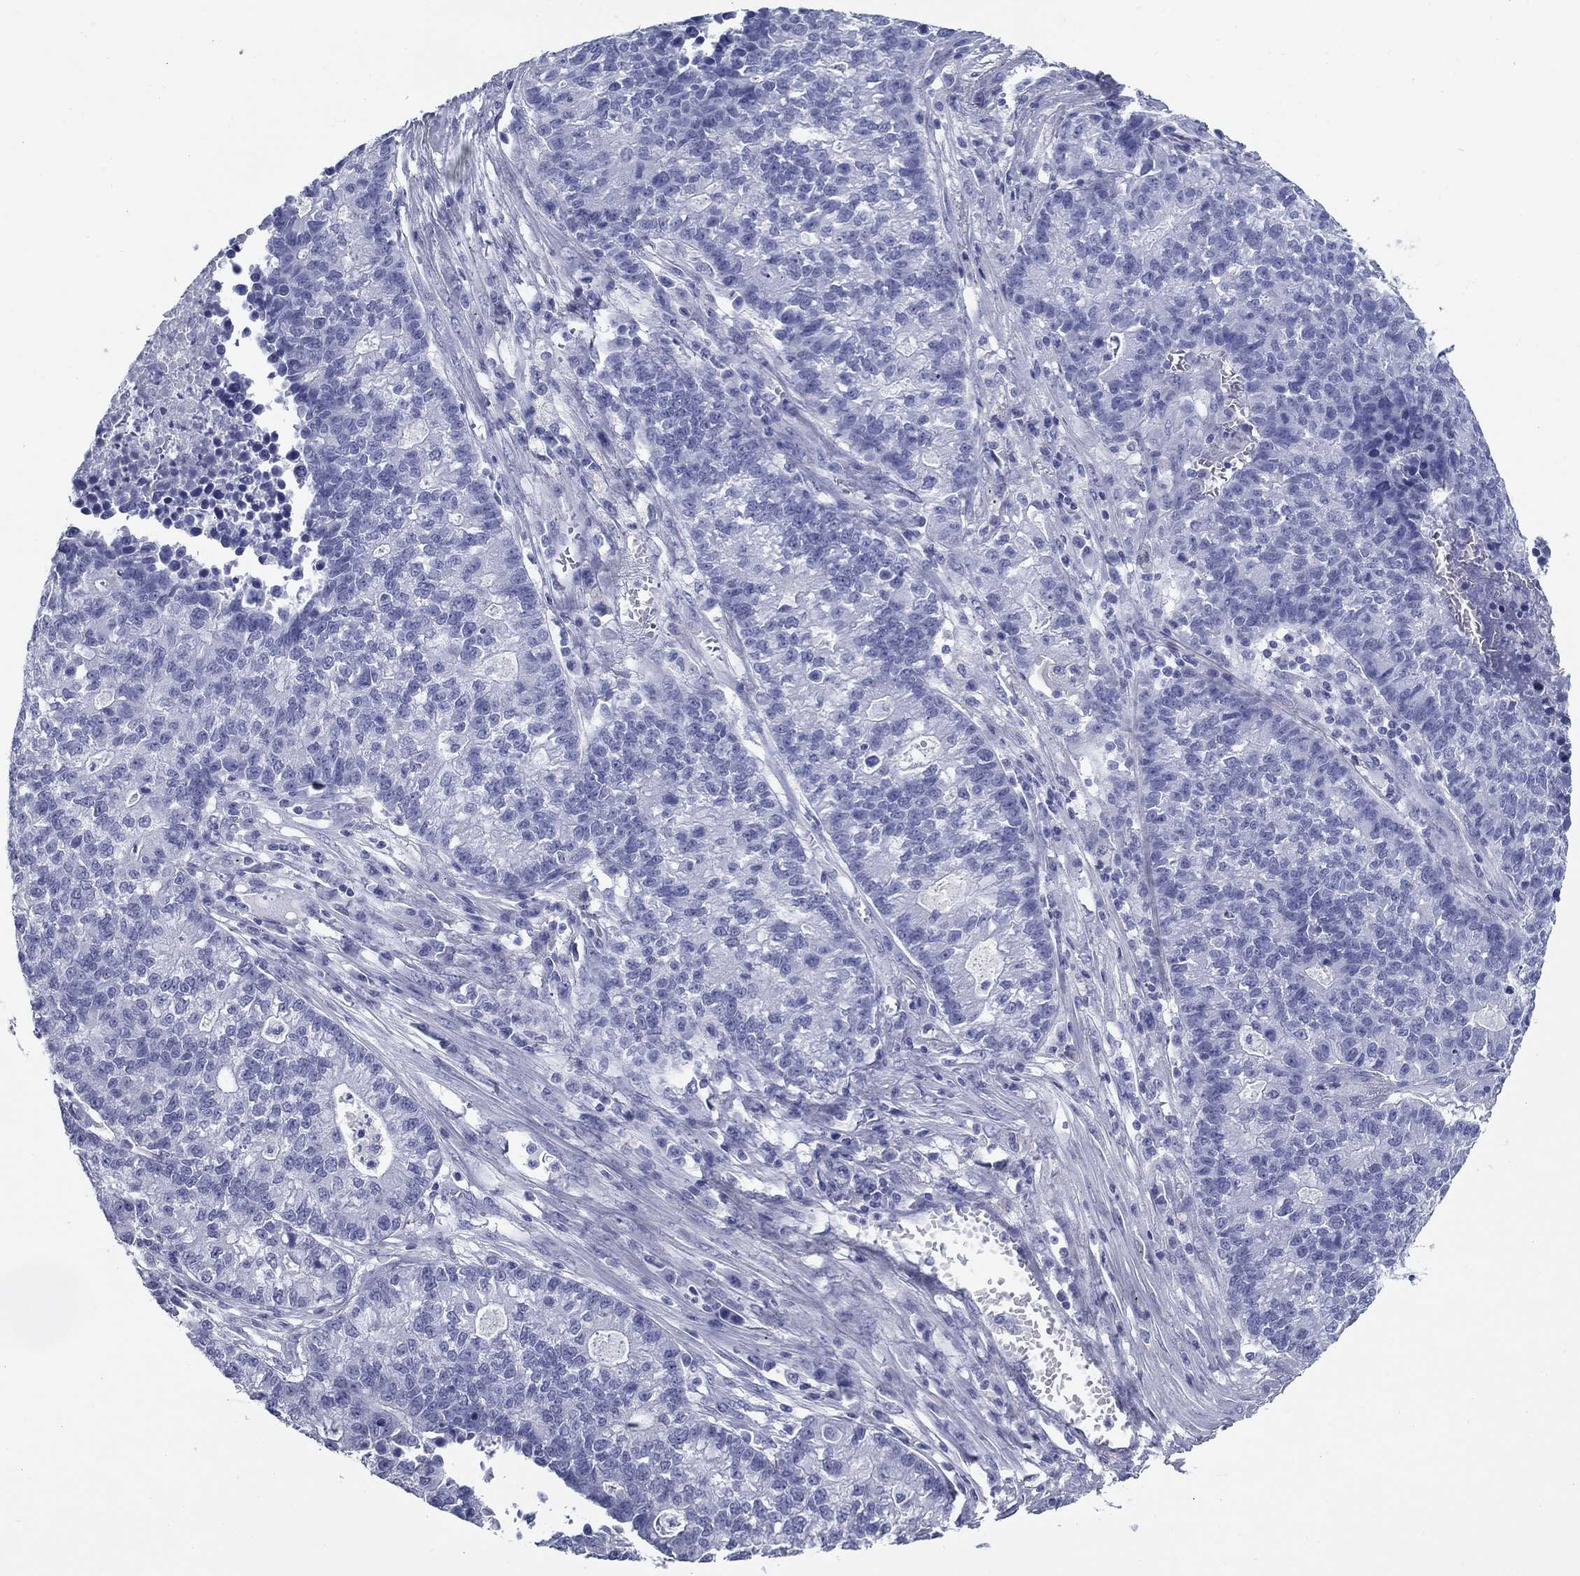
{"staining": {"intensity": "negative", "quantity": "none", "location": "none"}, "tissue": "lung cancer", "cell_type": "Tumor cells", "image_type": "cancer", "snomed": [{"axis": "morphology", "description": "Adenocarcinoma, NOS"}, {"axis": "topography", "description": "Lung"}], "caption": "Human lung adenocarcinoma stained for a protein using immunohistochemistry reveals no expression in tumor cells.", "gene": "NPPA", "patient": {"sex": "male", "age": 57}}